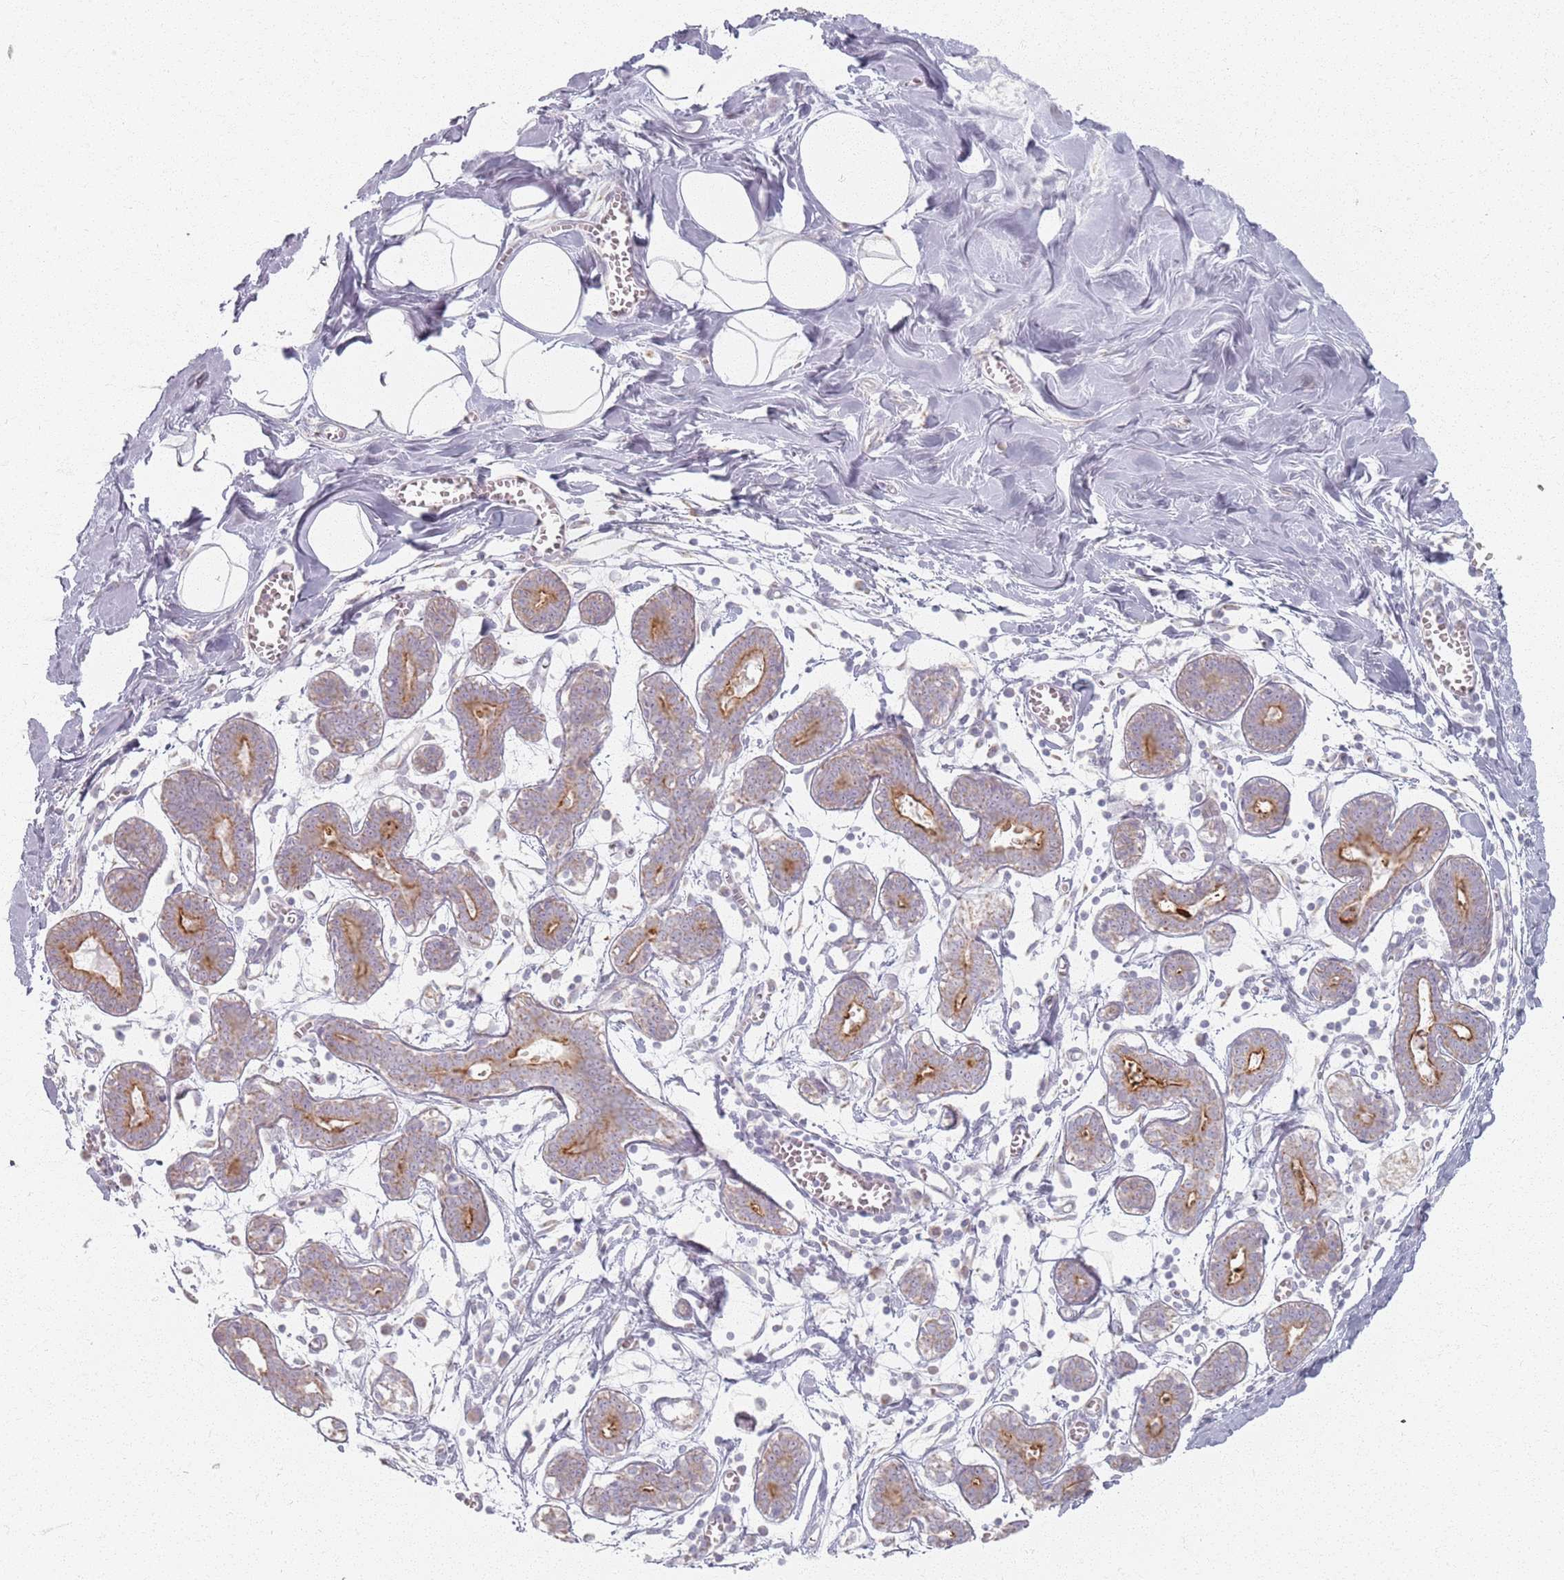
{"staining": {"intensity": "negative", "quantity": "none", "location": "none"}, "tissue": "breast", "cell_type": "Adipocytes", "image_type": "normal", "snomed": [{"axis": "morphology", "description": "Normal tissue, NOS"}, {"axis": "topography", "description": "Breast"}], "caption": "The histopathology image reveals no significant staining in adipocytes of breast. (DAB (3,3'-diaminobenzidine) immunohistochemistry (IHC) visualized using brightfield microscopy, high magnification).", "gene": "PKD2L2", "patient": {"sex": "female", "age": 27}}